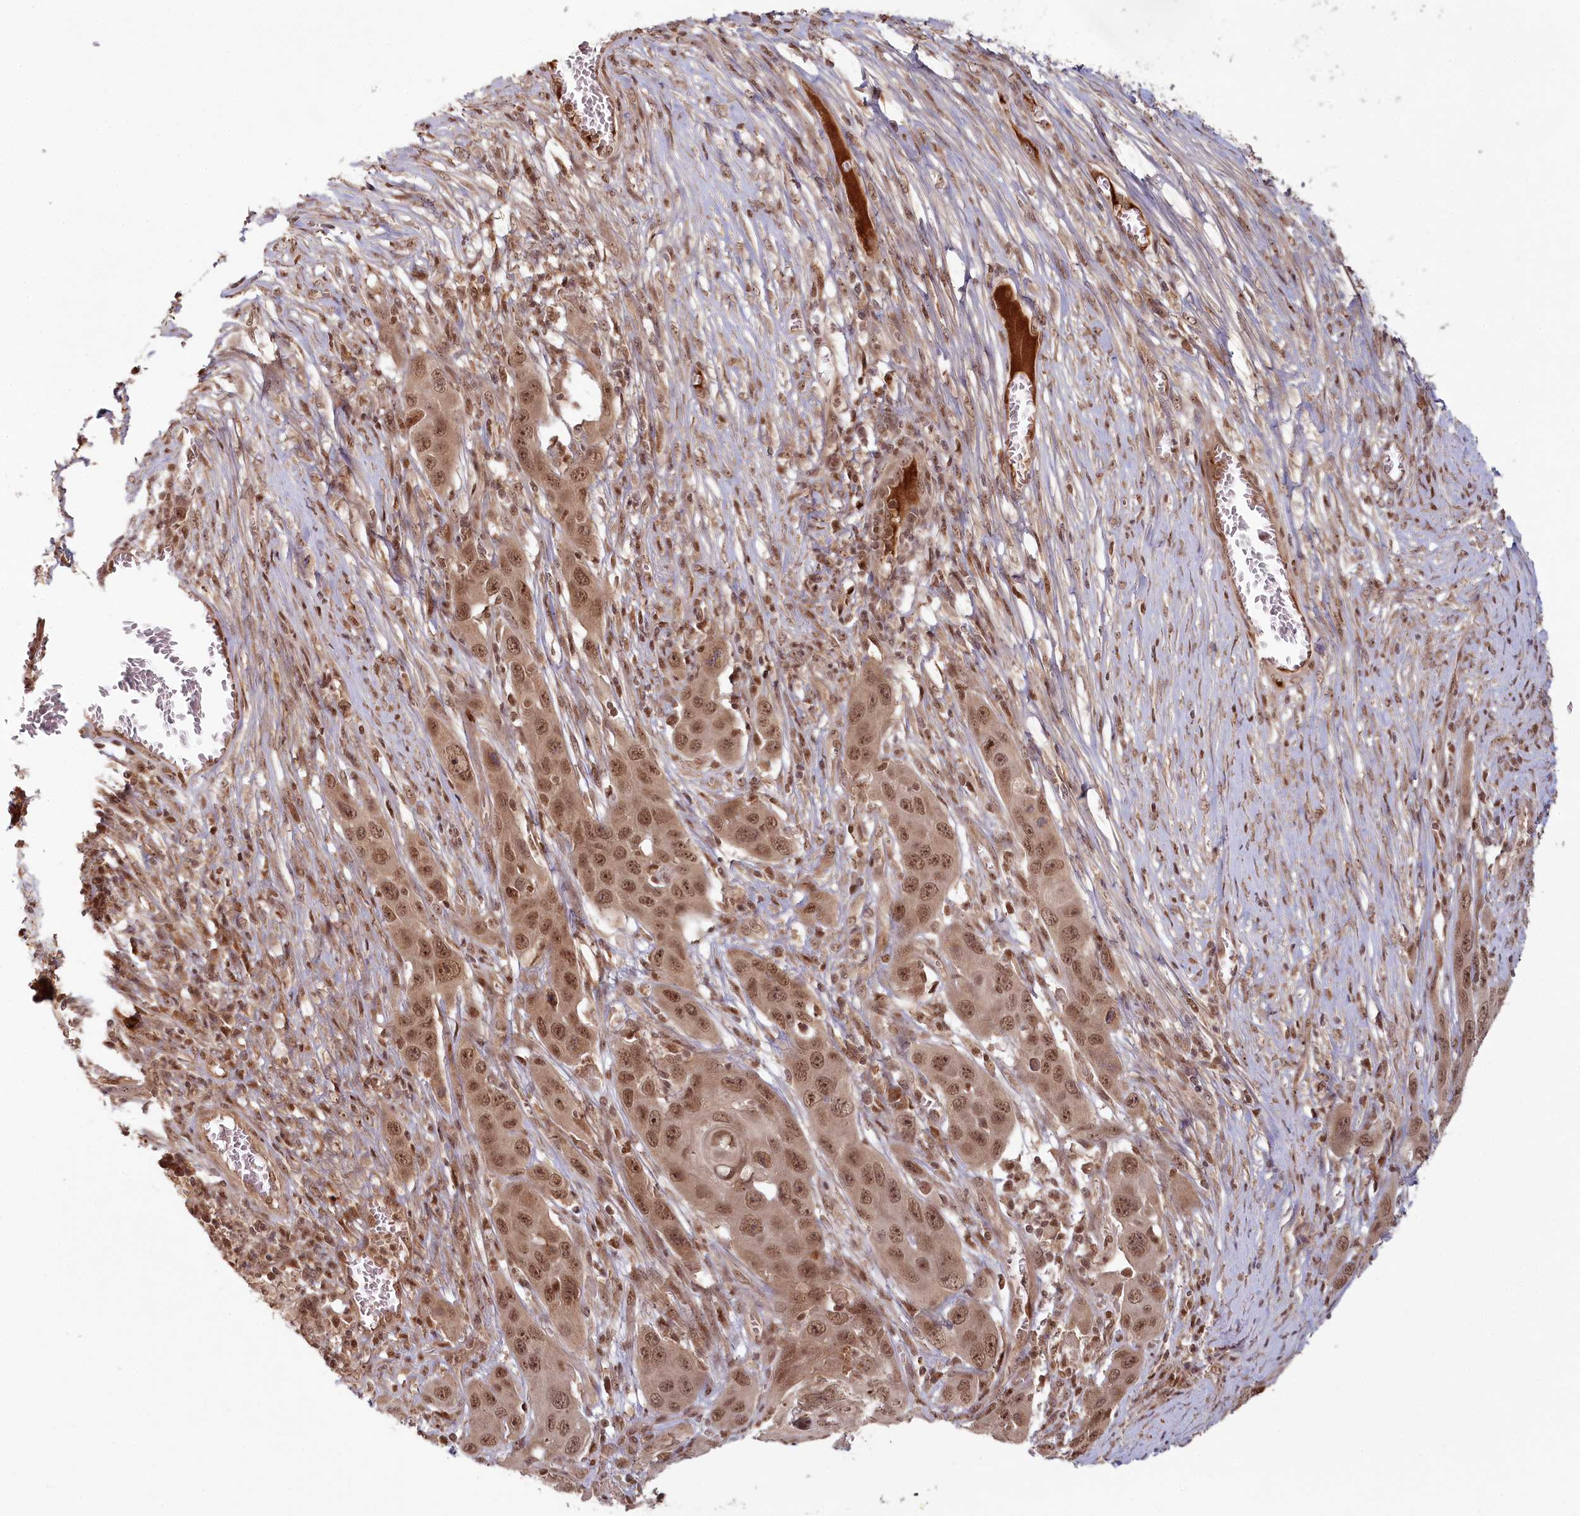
{"staining": {"intensity": "moderate", "quantity": ">75%", "location": "nuclear"}, "tissue": "skin cancer", "cell_type": "Tumor cells", "image_type": "cancer", "snomed": [{"axis": "morphology", "description": "Squamous cell carcinoma, NOS"}, {"axis": "topography", "description": "Skin"}], "caption": "Skin squamous cell carcinoma tissue shows moderate nuclear staining in approximately >75% of tumor cells", "gene": "WAPL", "patient": {"sex": "male", "age": 55}}